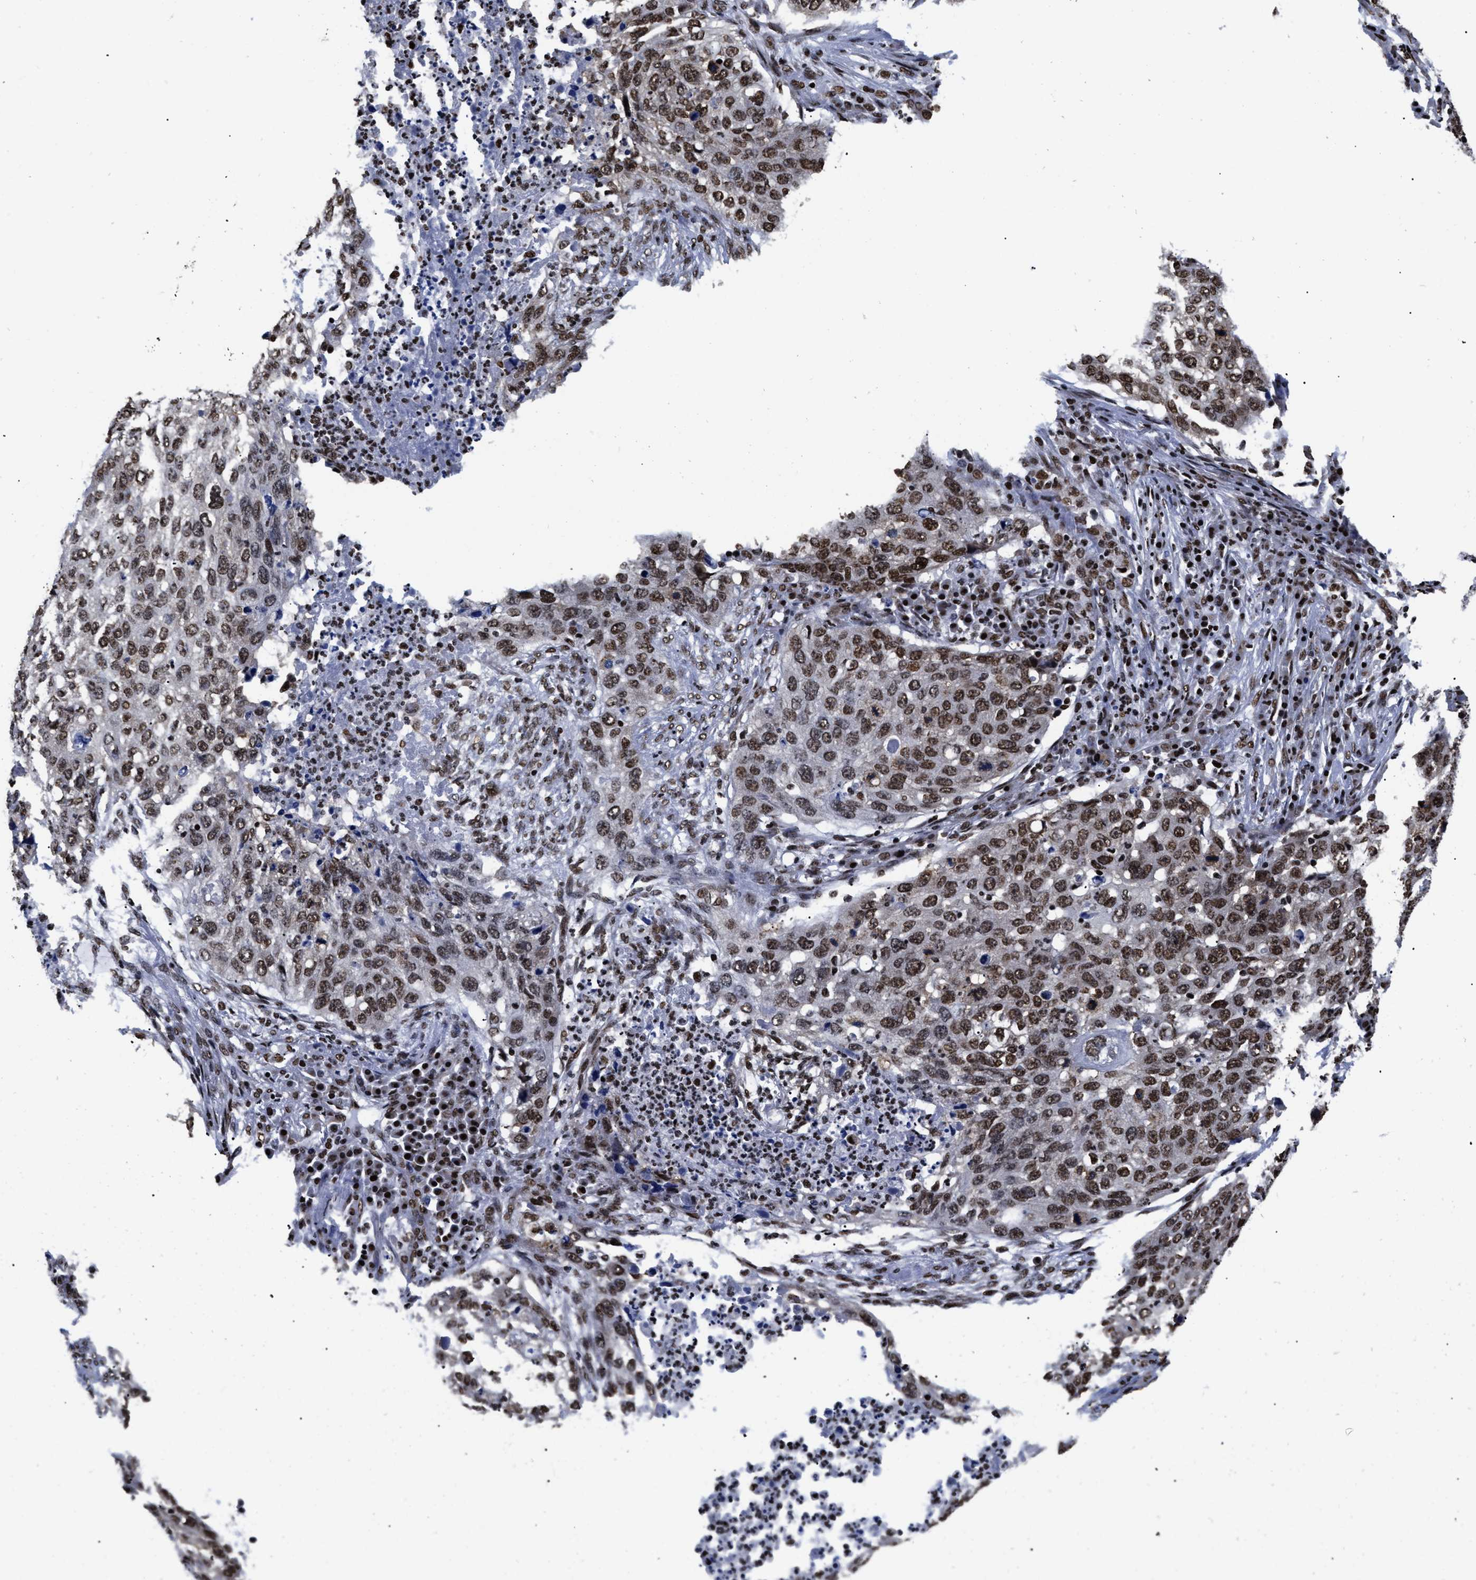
{"staining": {"intensity": "moderate", "quantity": ">75%", "location": "nuclear"}, "tissue": "lung cancer", "cell_type": "Tumor cells", "image_type": "cancer", "snomed": [{"axis": "morphology", "description": "Squamous cell carcinoma, NOS"}, {"axis": "topography", "description": "Lung"}], "caption": "This photomicrograph demonstrates immunohistochemistry (IHC) staining of lung cancer, with medium moderate nuclear staining in approximately >75% of tumor cells.", "gene": "CALHM3", "patient": {"sex": "female", "age": 63}}